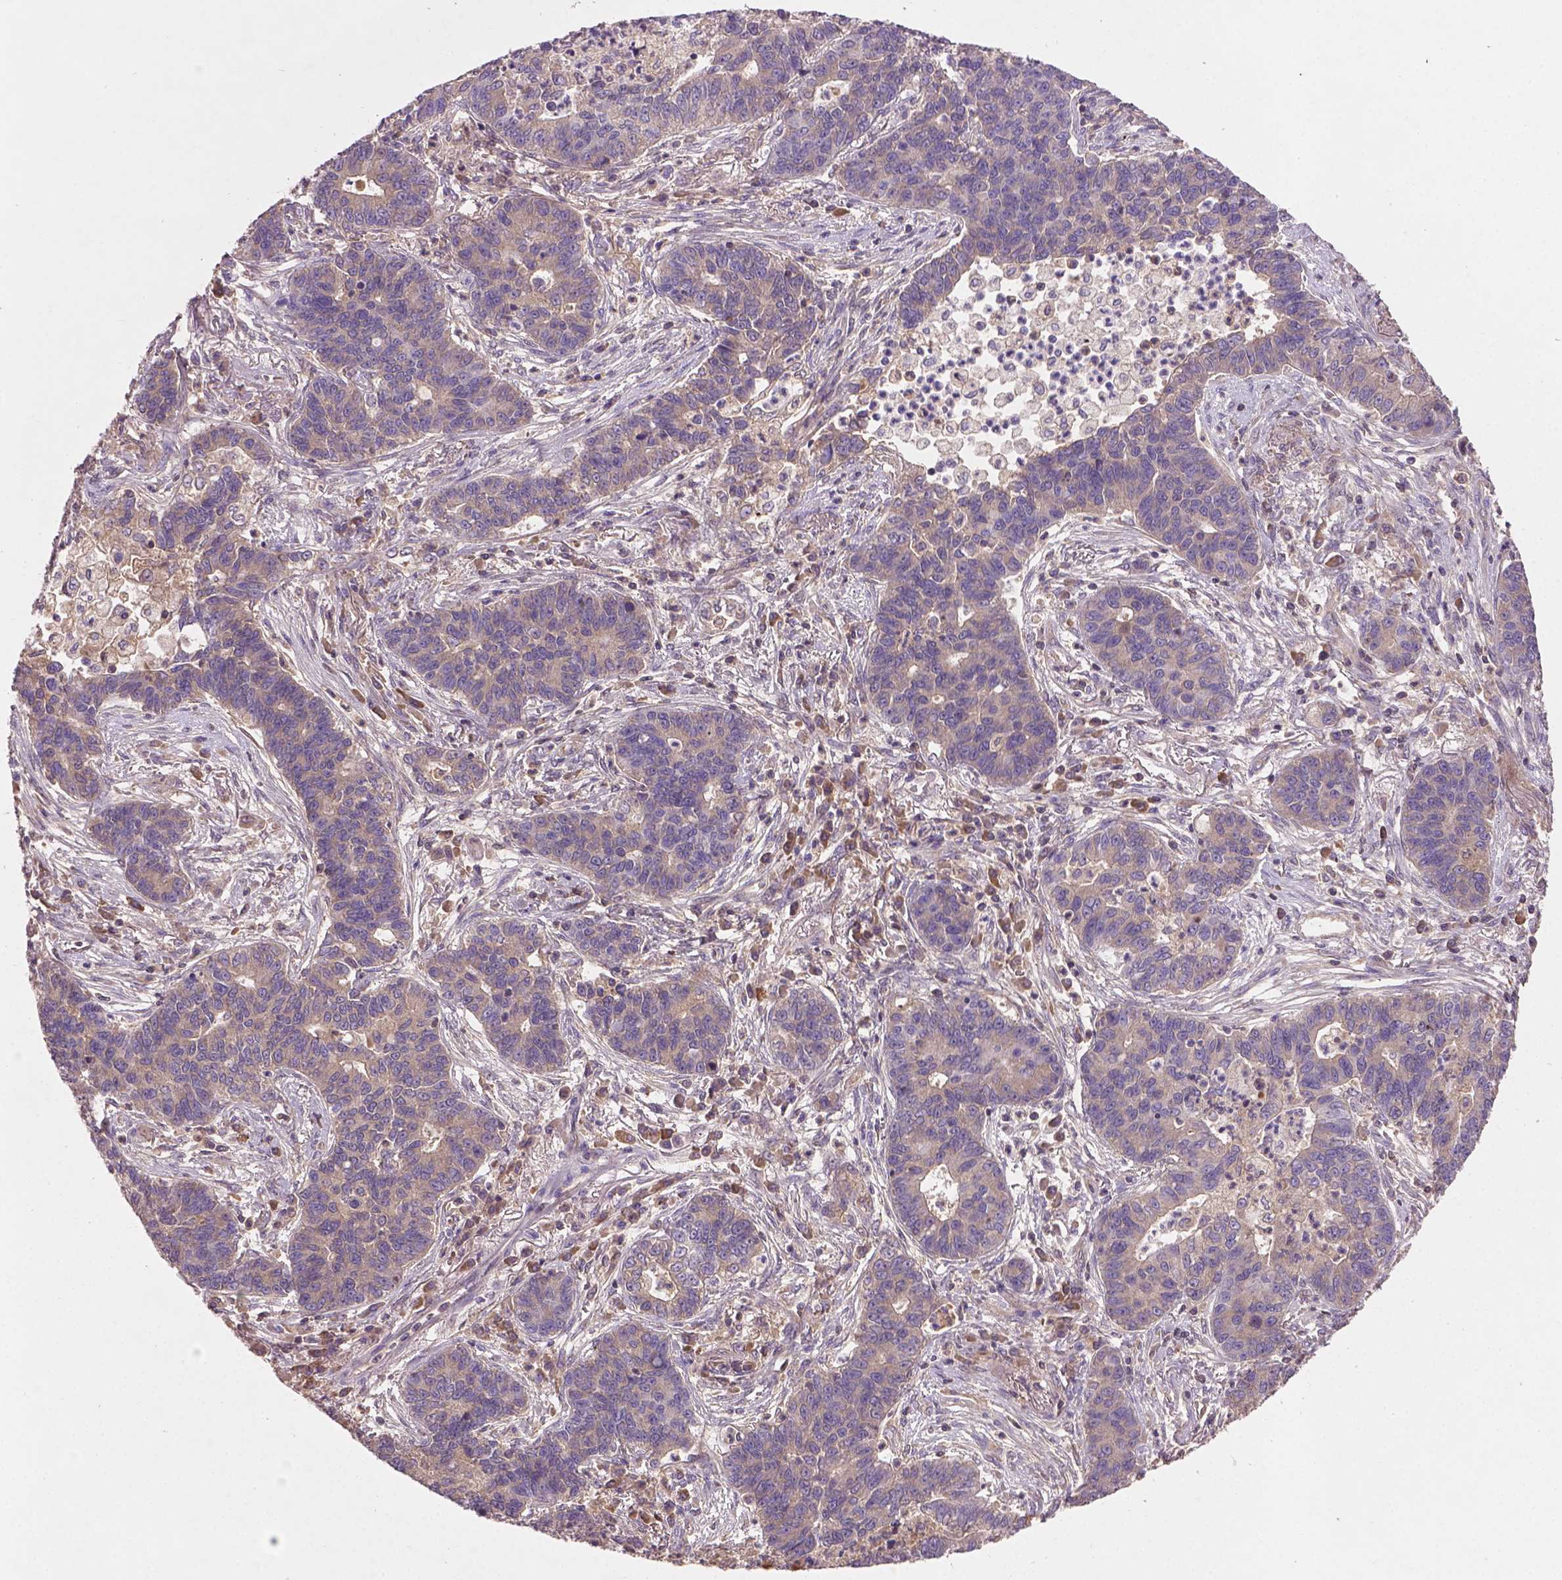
{"staining": {"intensity": "negative", "quantity": "none", "location": "none"}, "tissue": "lung cancer", "cell_type": "Tumor cells", "image_type": "cancer", "snomed": [{"axis": "morphology", "description": "Adenocarcinoma, NOS"}, {"axis": "topography", "description": "Lung"}], "caption": "This is an immunohistochemistry (IHC) image of human lung cancer. There is no staining in tumor cells.", "gene": "SOX17", "patient": {"sex": "female", "age": 57}}